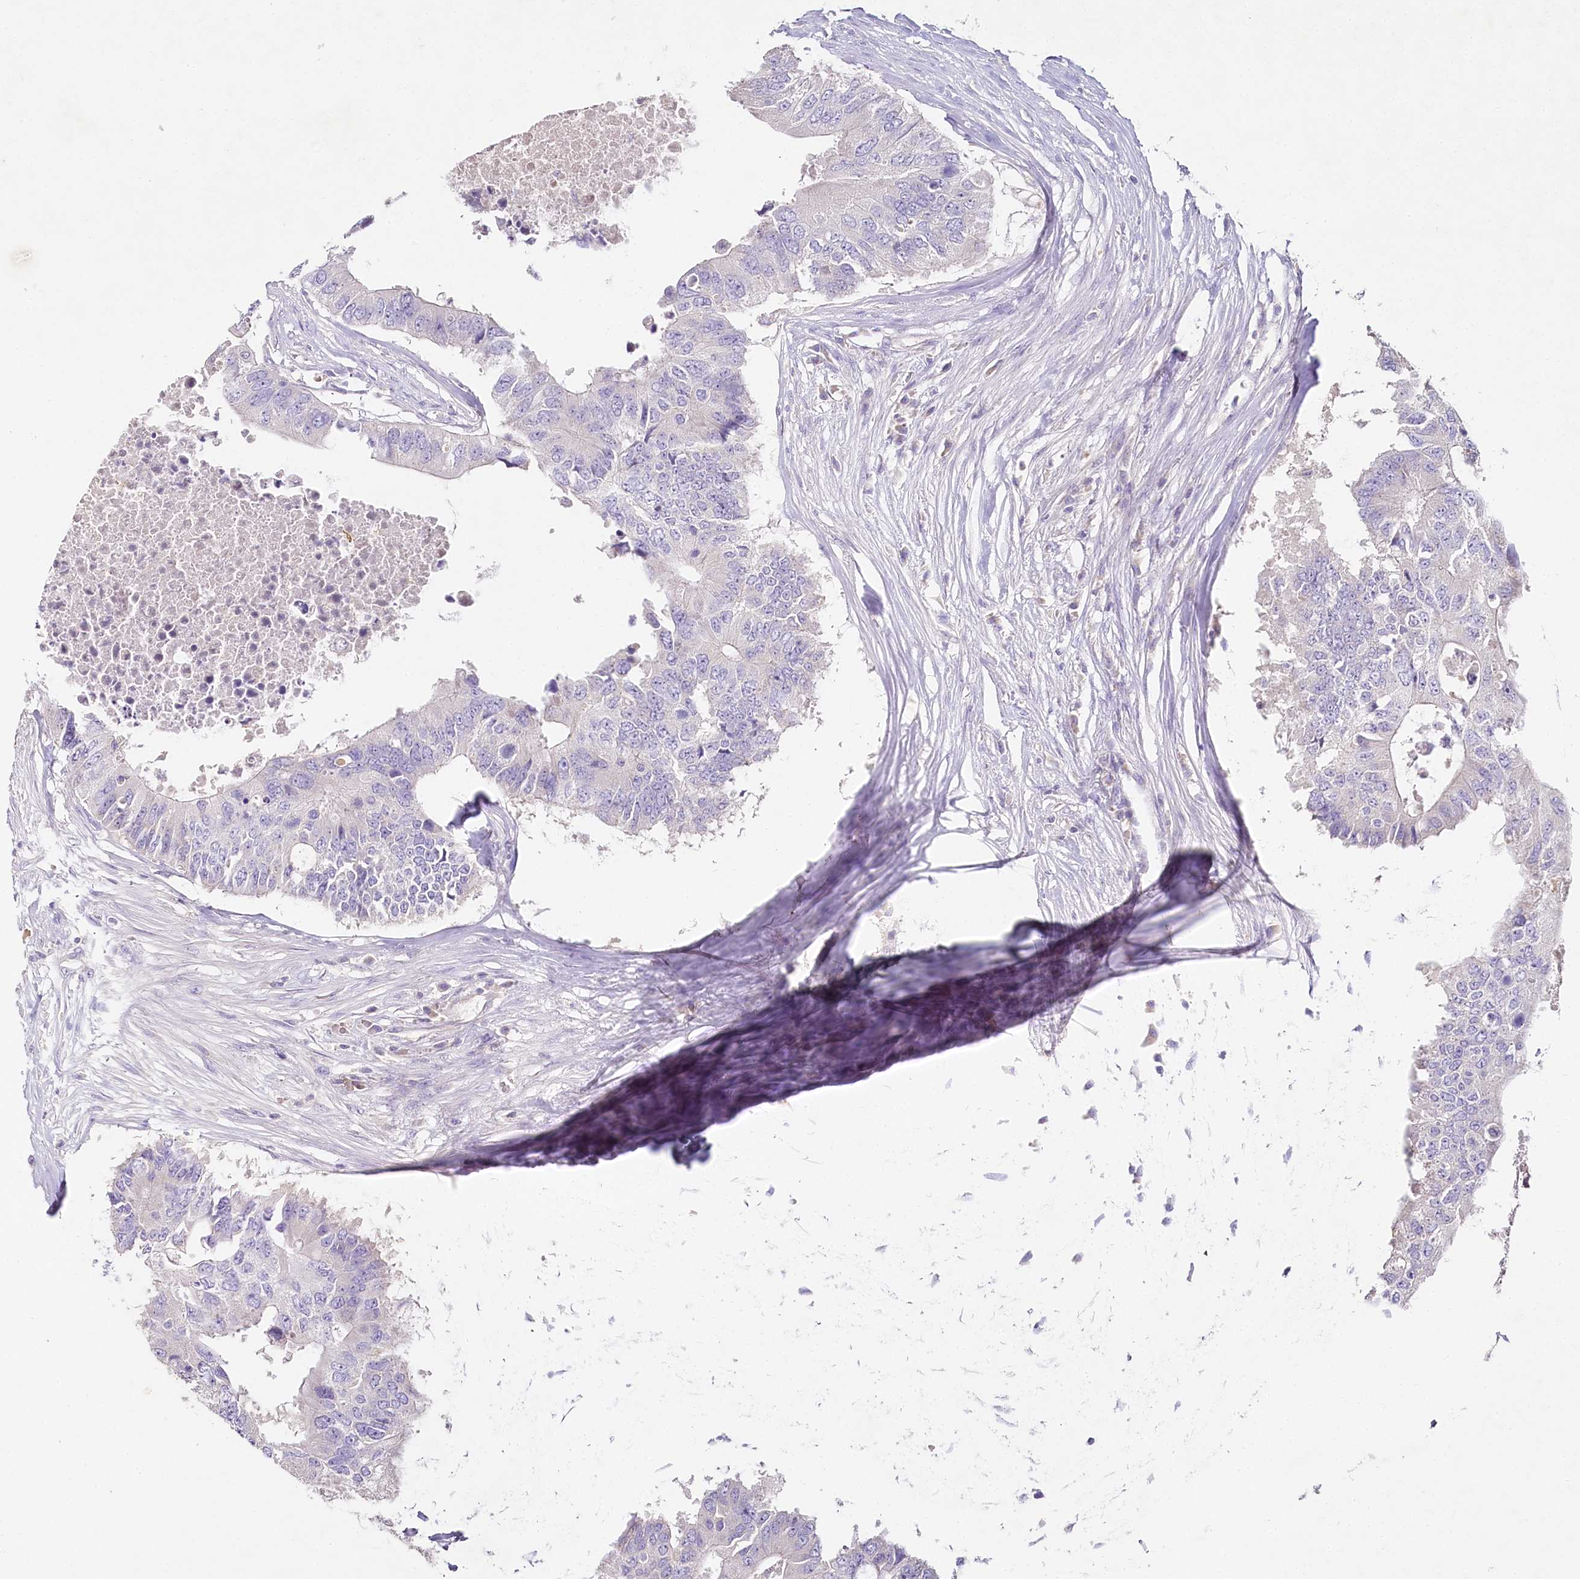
{"staining": {"intensity": "negative", "quantity": "none", "location": "none"}, "tissue": "colorectal cancer", "cell_type": "Tumor cells", "image_type": "cancer", "snomed": [{"axis": "morphology", "description": "Adenocarcinoma, NOS"}, {"axis": "topography", "description": "Colon"}], "caption": "A high-resolution histopathology image shows IHC staining of adenocarcinoma (colorectal), which shows no significant expression in tumor cells.", "gene": "HPD", "patient": {"sex": "male", "age": 71}}